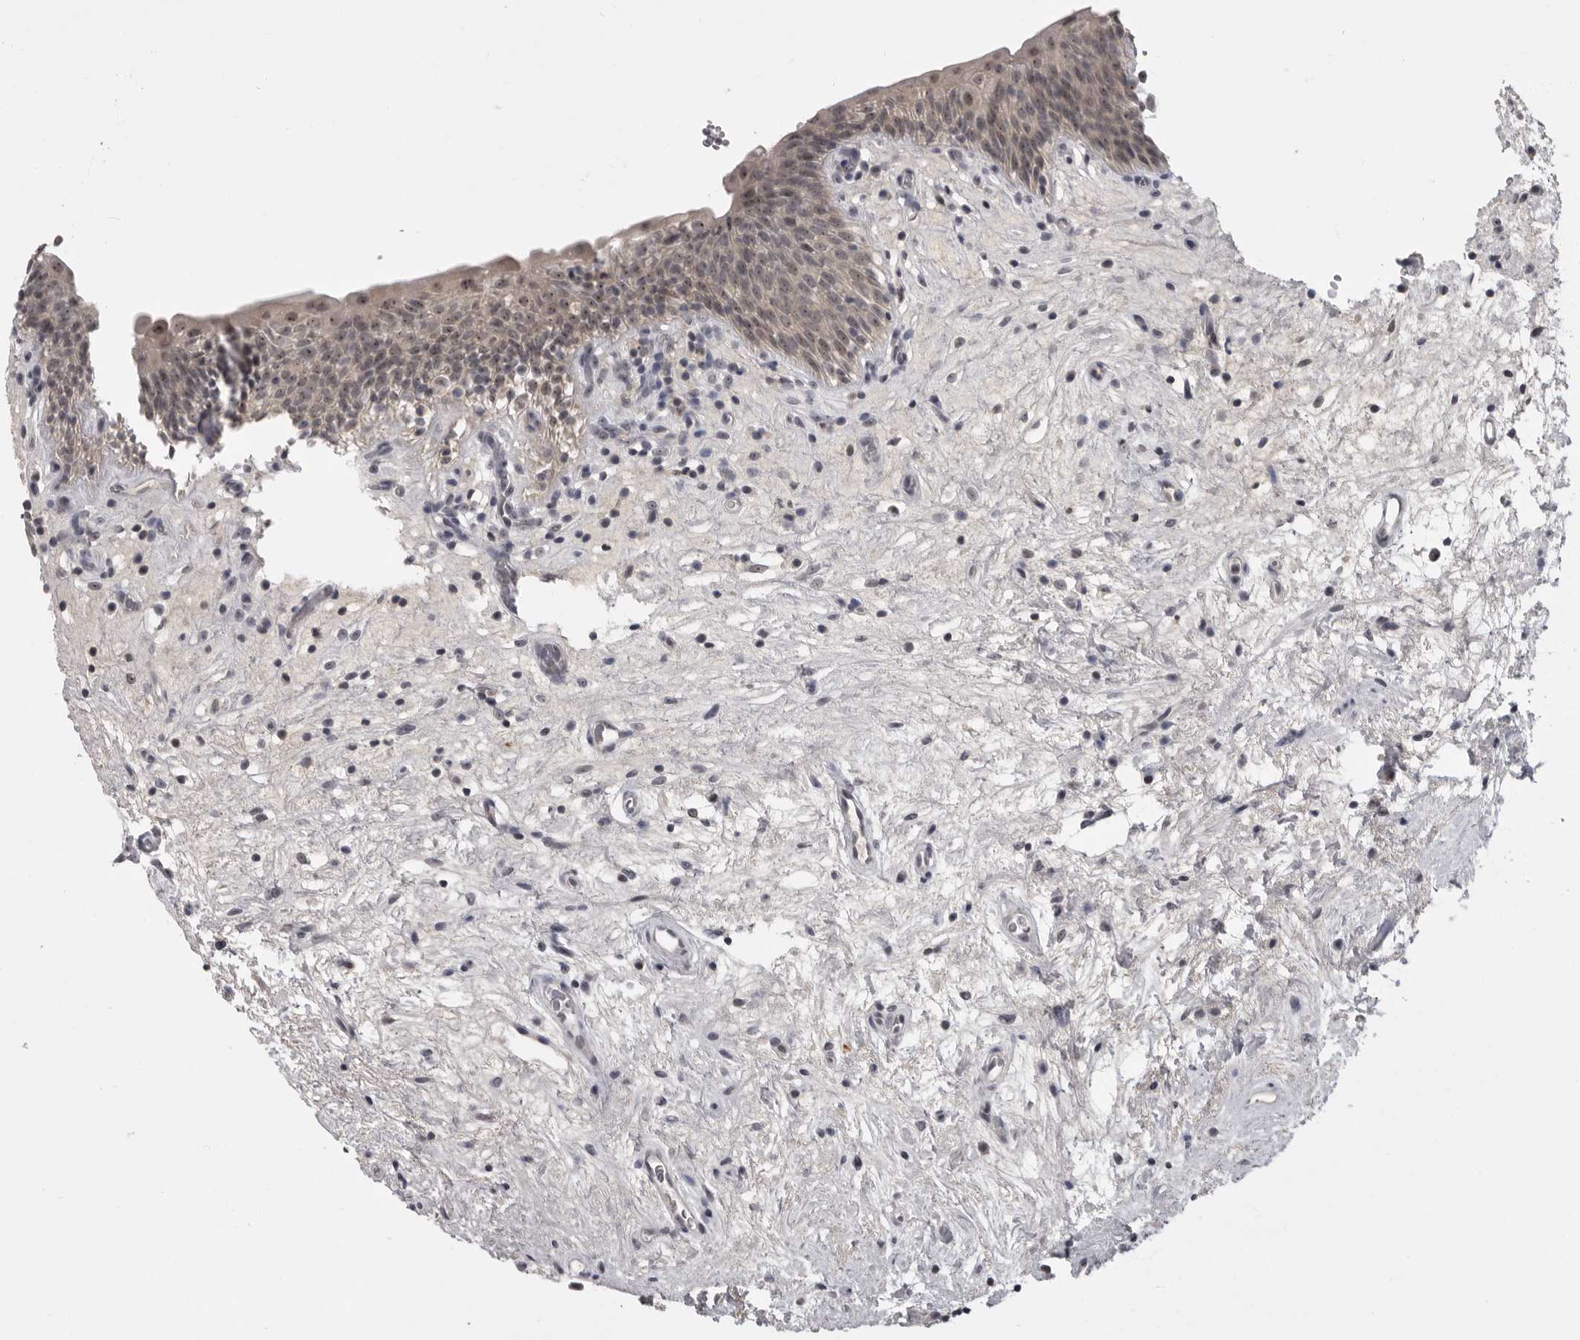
{"staining": {"intensity": "weak", "quantity": ">75%", "location": "nuclear"}, "tissue": "urinary bladder", "cell_type": "Urothelial cells", "image_type": "normal", "snomed": [{"axis": "morphology", "description": "Normal tissue, NOS"}, {"axis": "topography", "description": "Urinary bladder"}], "caption": "Protein analysis of unremarkable urinary bladder exhibits weak nuclear staining in approximately >75% of urothelial cells.", "gene": "MRTO4", "patient": {"sex": "male", "age": 83}}